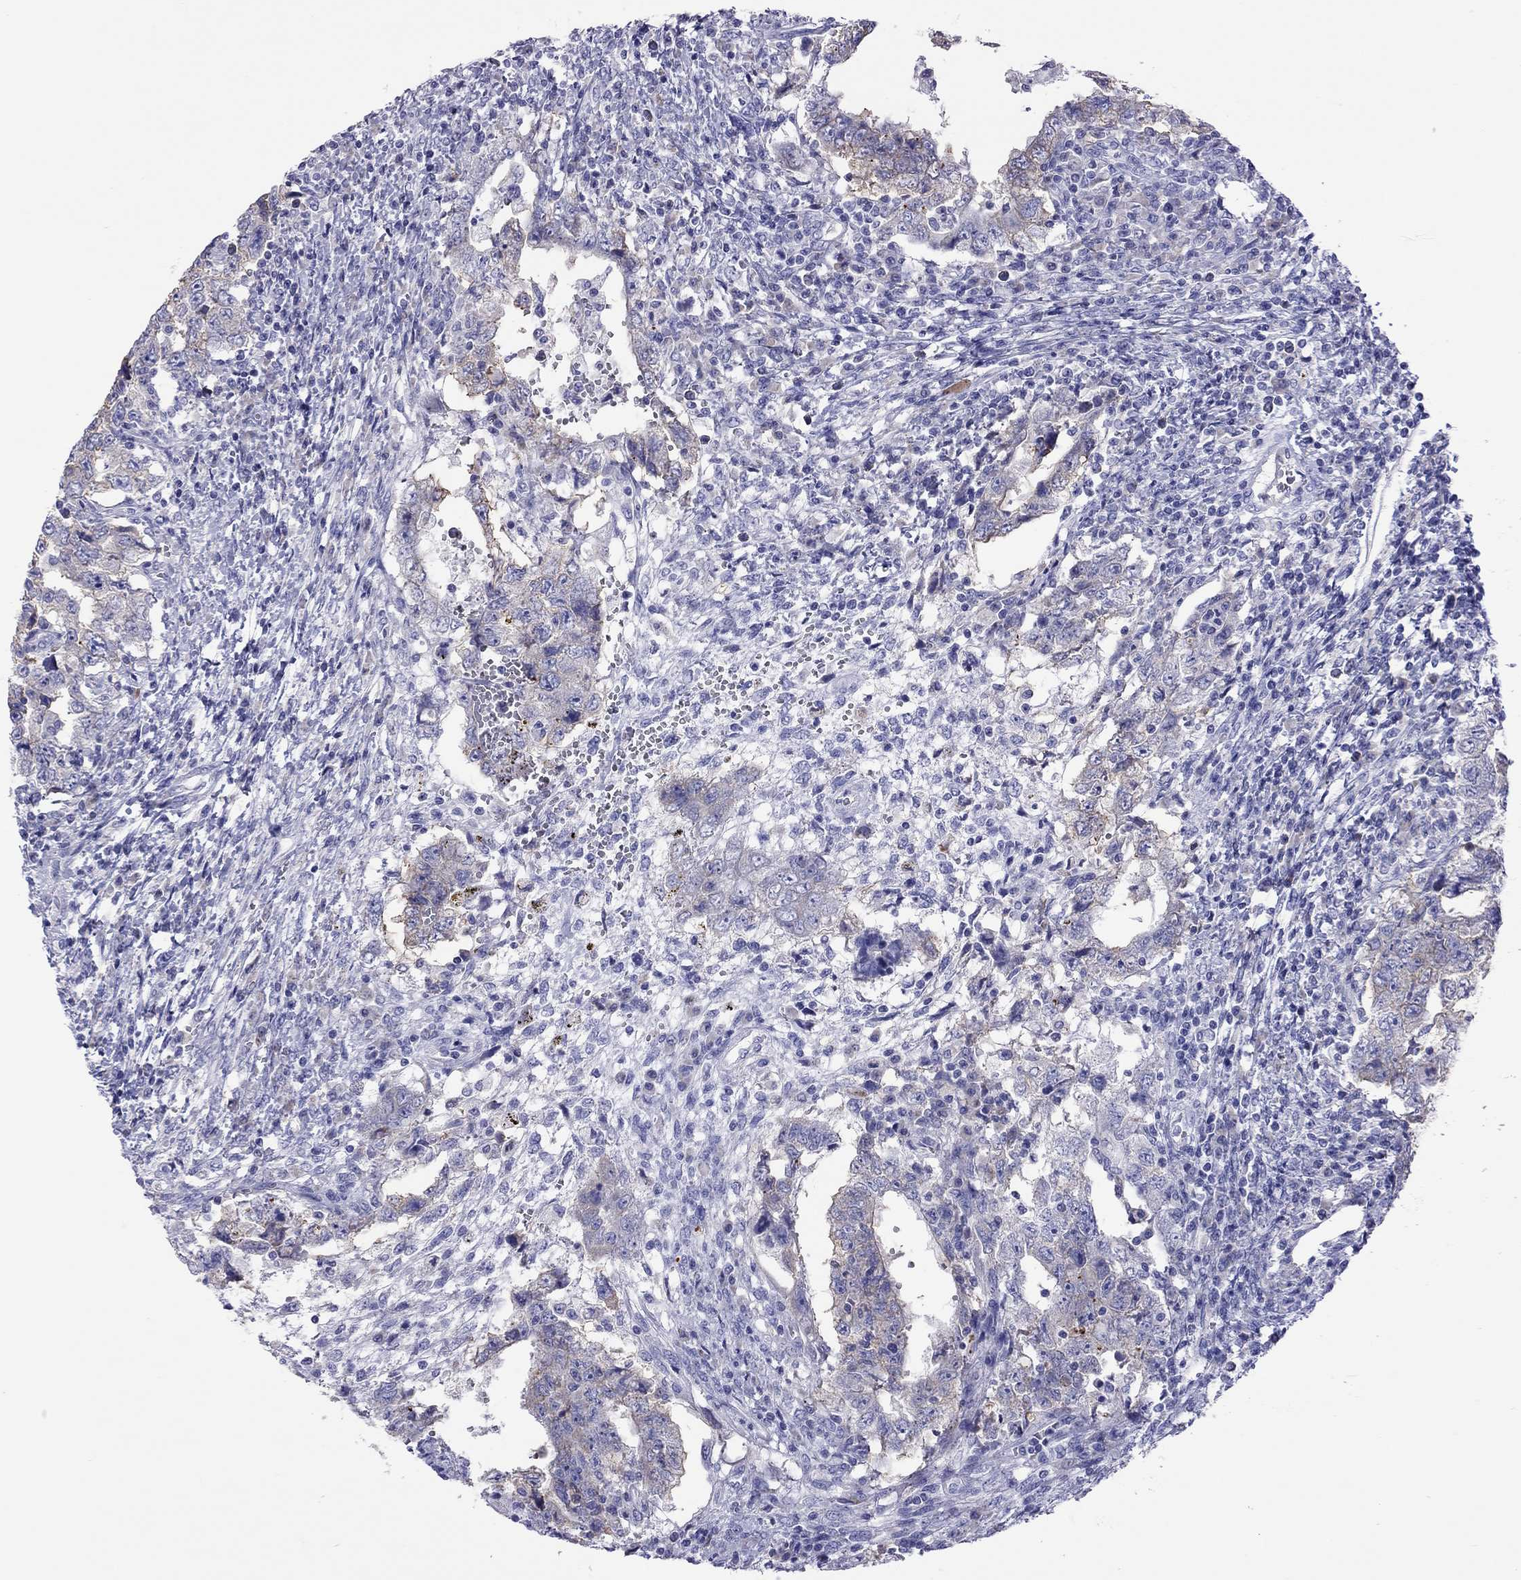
{"staining": {"intensity": "negative", "quantity": "none", "location": "none"}, "tissue": "testis cancer", "cell_type": "Tumor cells", "image_type": "cancer", "snomed": [{"axis": "morphology", "description": "Carcinoma, Embryonal, NOS"}, {"axis": "topography", "description": "Testis"}], "caption": "Protein analysis of testis cancer displays no significant expression in tumor cells.", "gene": "COL9A1", "patient": {"sex": "male", "age": 26}}